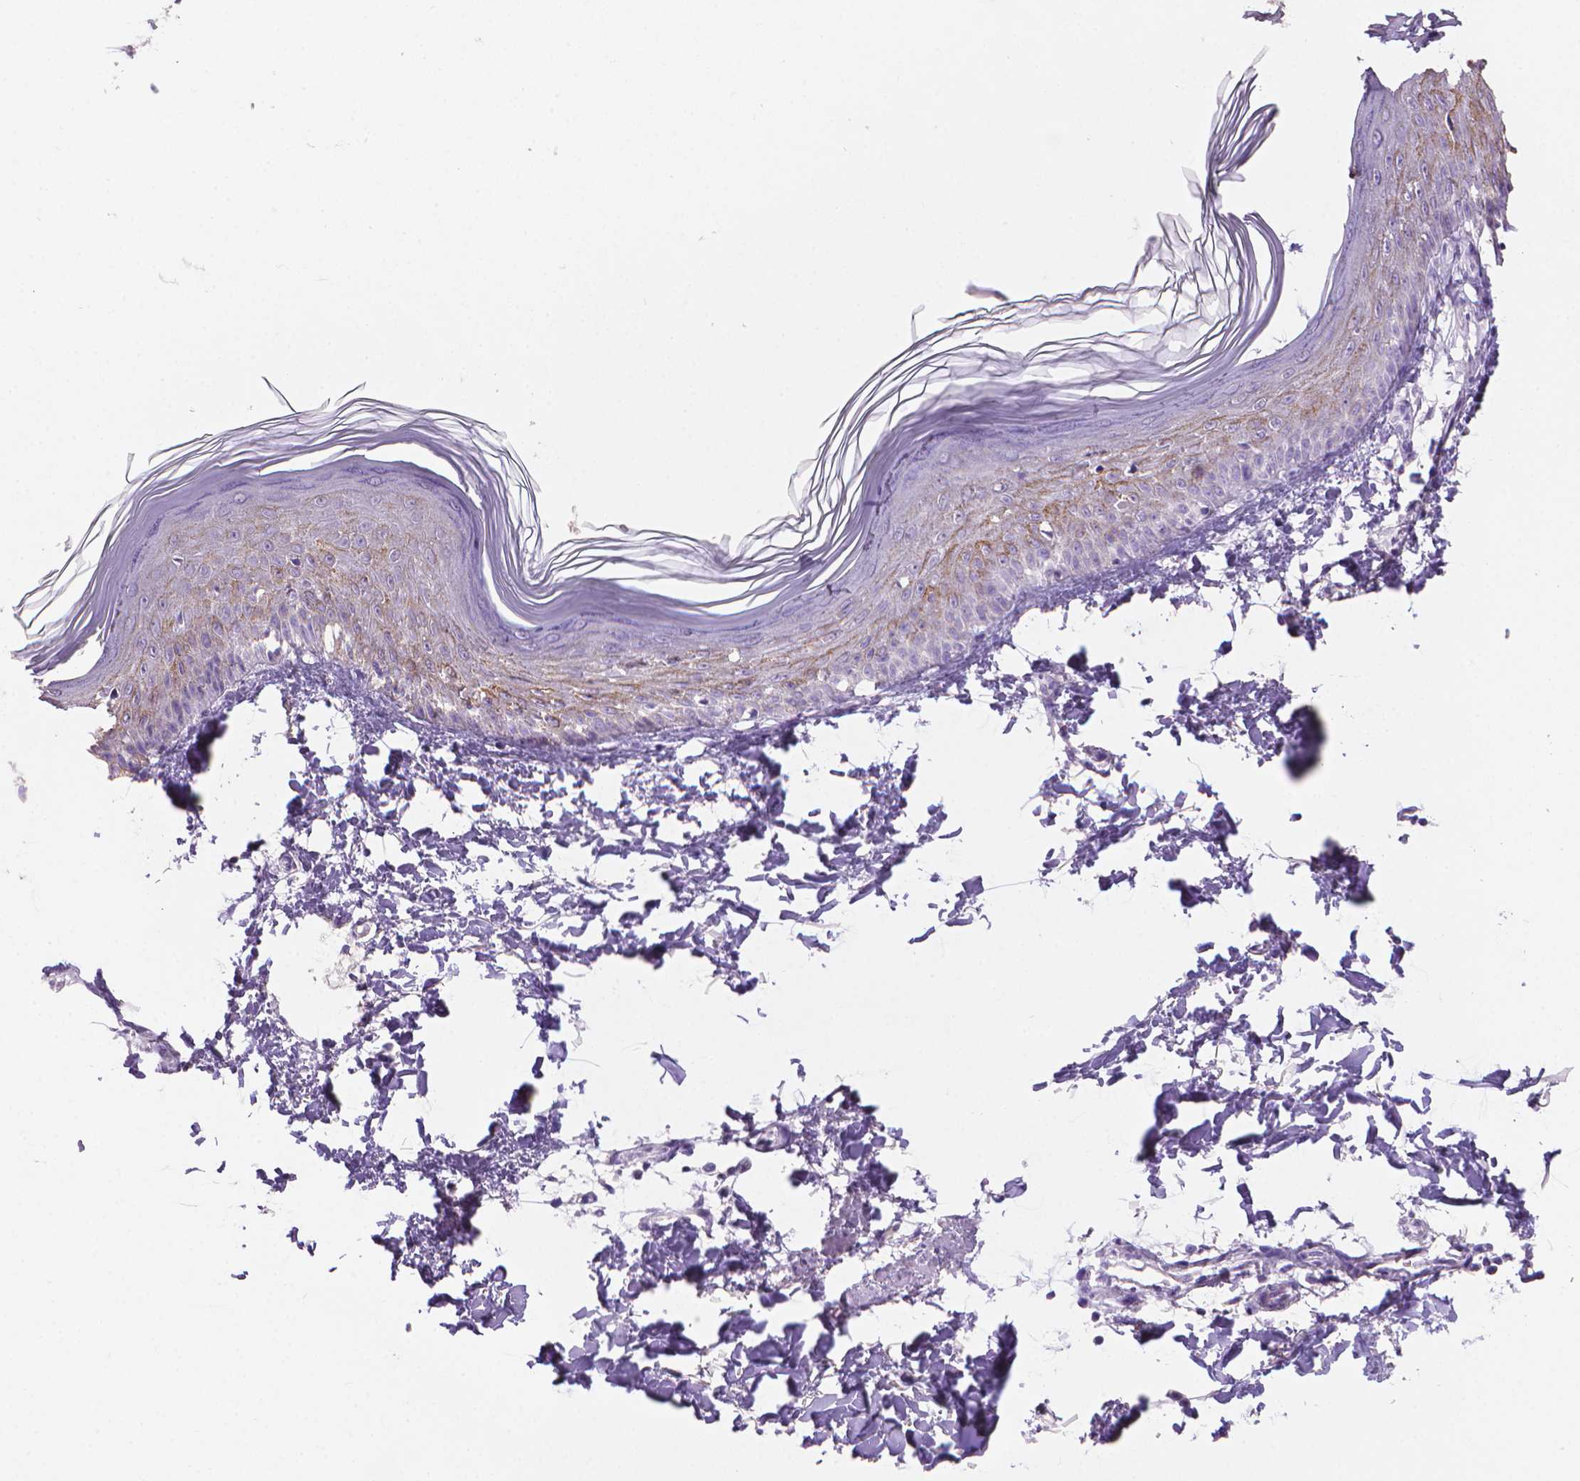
{"staining": {"intensity": "negative", "quantity": "none", "location": "none"}, "tissue": "skin", "cell_type": "Fibroblasts", "image_type": "normal", "snomed": [{"axis": "morphology", "description": "Normal tissue, NOS"}, {"axis": "topography", "description": "Skin"}], "caption": "High power microscopy photomicrograph of an immunohistochemistry micrograph of unremarkable skin, revealing no significant staining in fibroblasts.", "gene": "MUC1", "patient": {"sex": "female", "age": 62}}